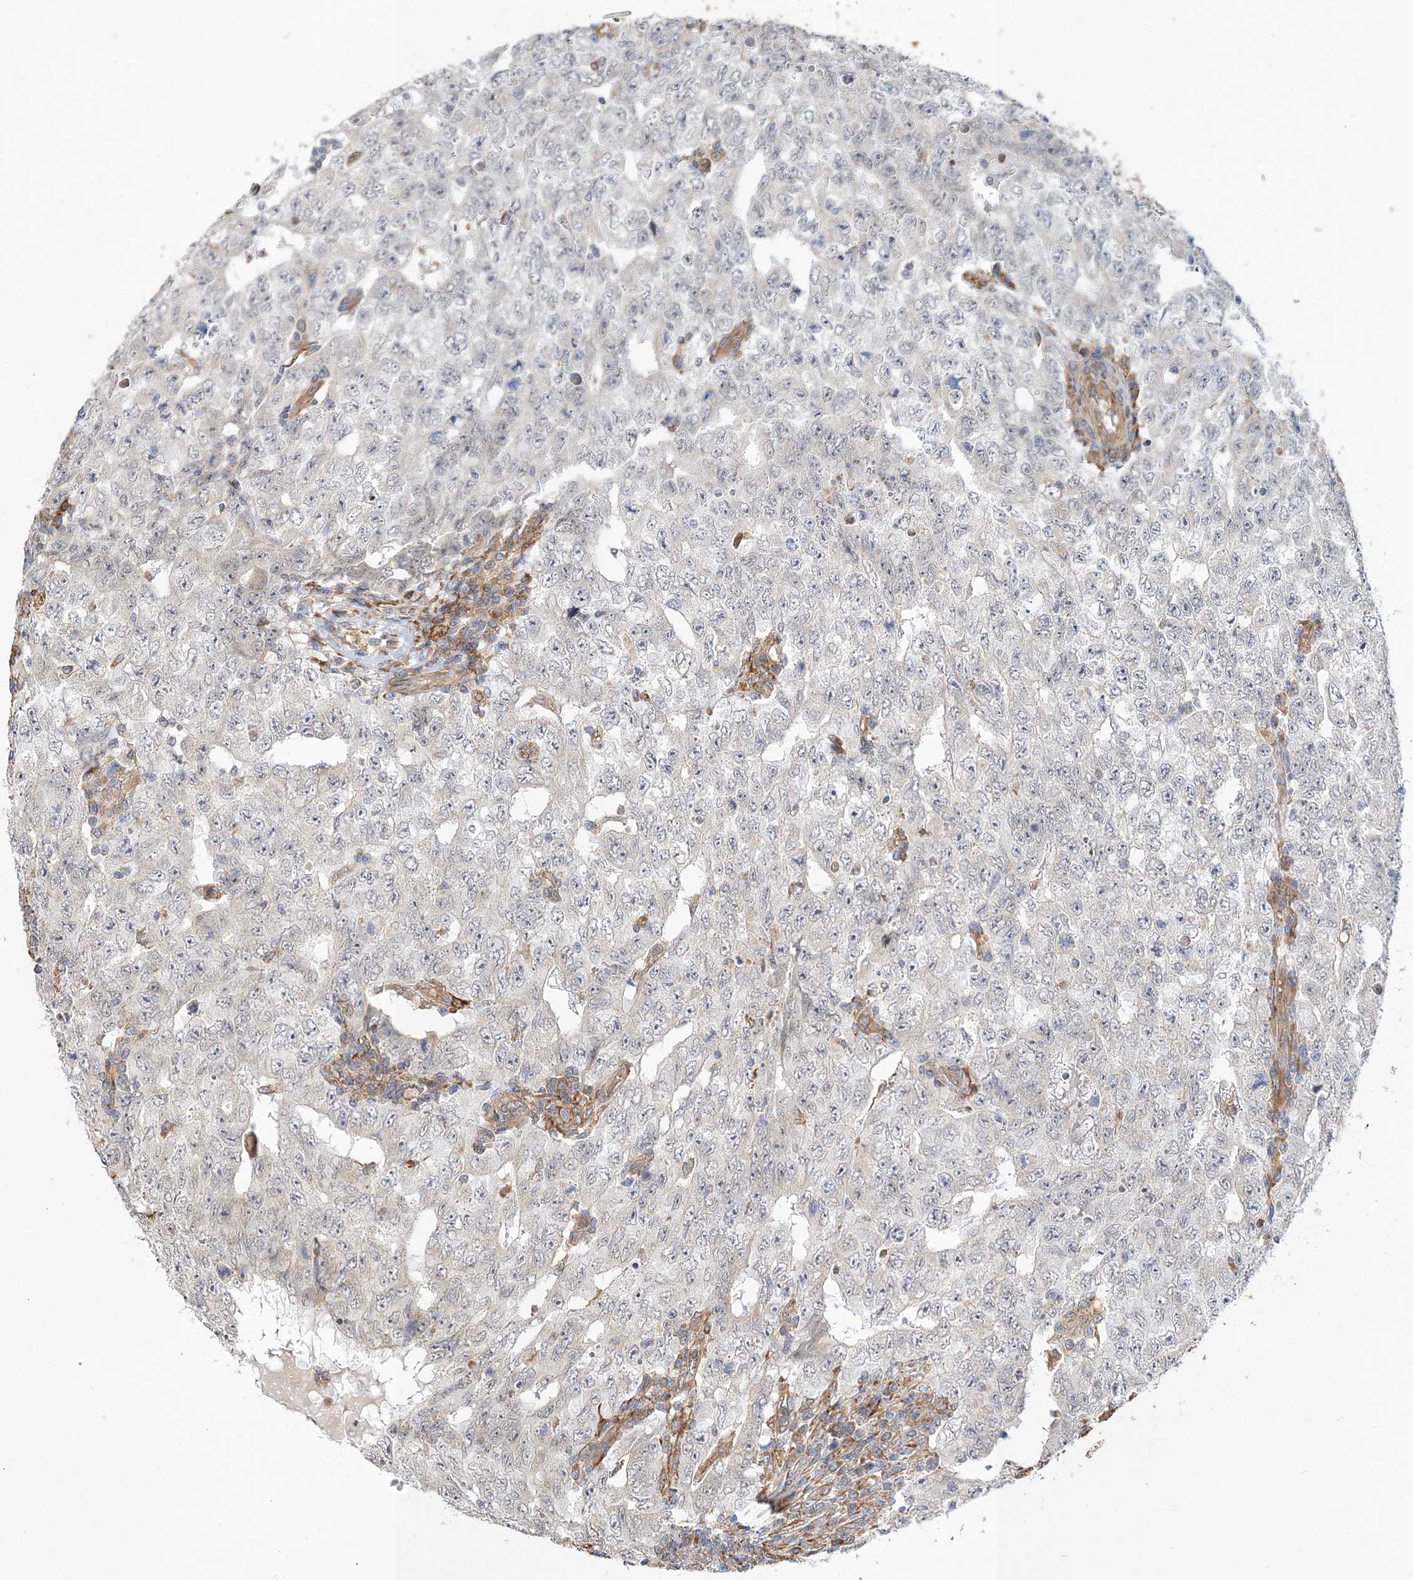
{"staining": {"intensity": "negative", "quantity": "none", "location": "none"}, "tissue": "testis cancer", "cell_type": "Tumor cells", "image_type": "cancer", "snomed": [{"axis": "morphology", "description": "Carcinoma, Embryonal, NOS"}, {"axis": "topography", "description": "Testis"}], "caption": "Immunohistochemistry (IHC) histopathology image of testis cancer (embryonal carcinoma) stained for a protein (brown), which shows no positivity in tumor cells. Brightfield microscopy of IHC stained with DAB (brown) and hematoxylin (blue), captured at high magnification.", "gene": "ZFYVE16", "patient": {"sex": "male", "age": 26}}